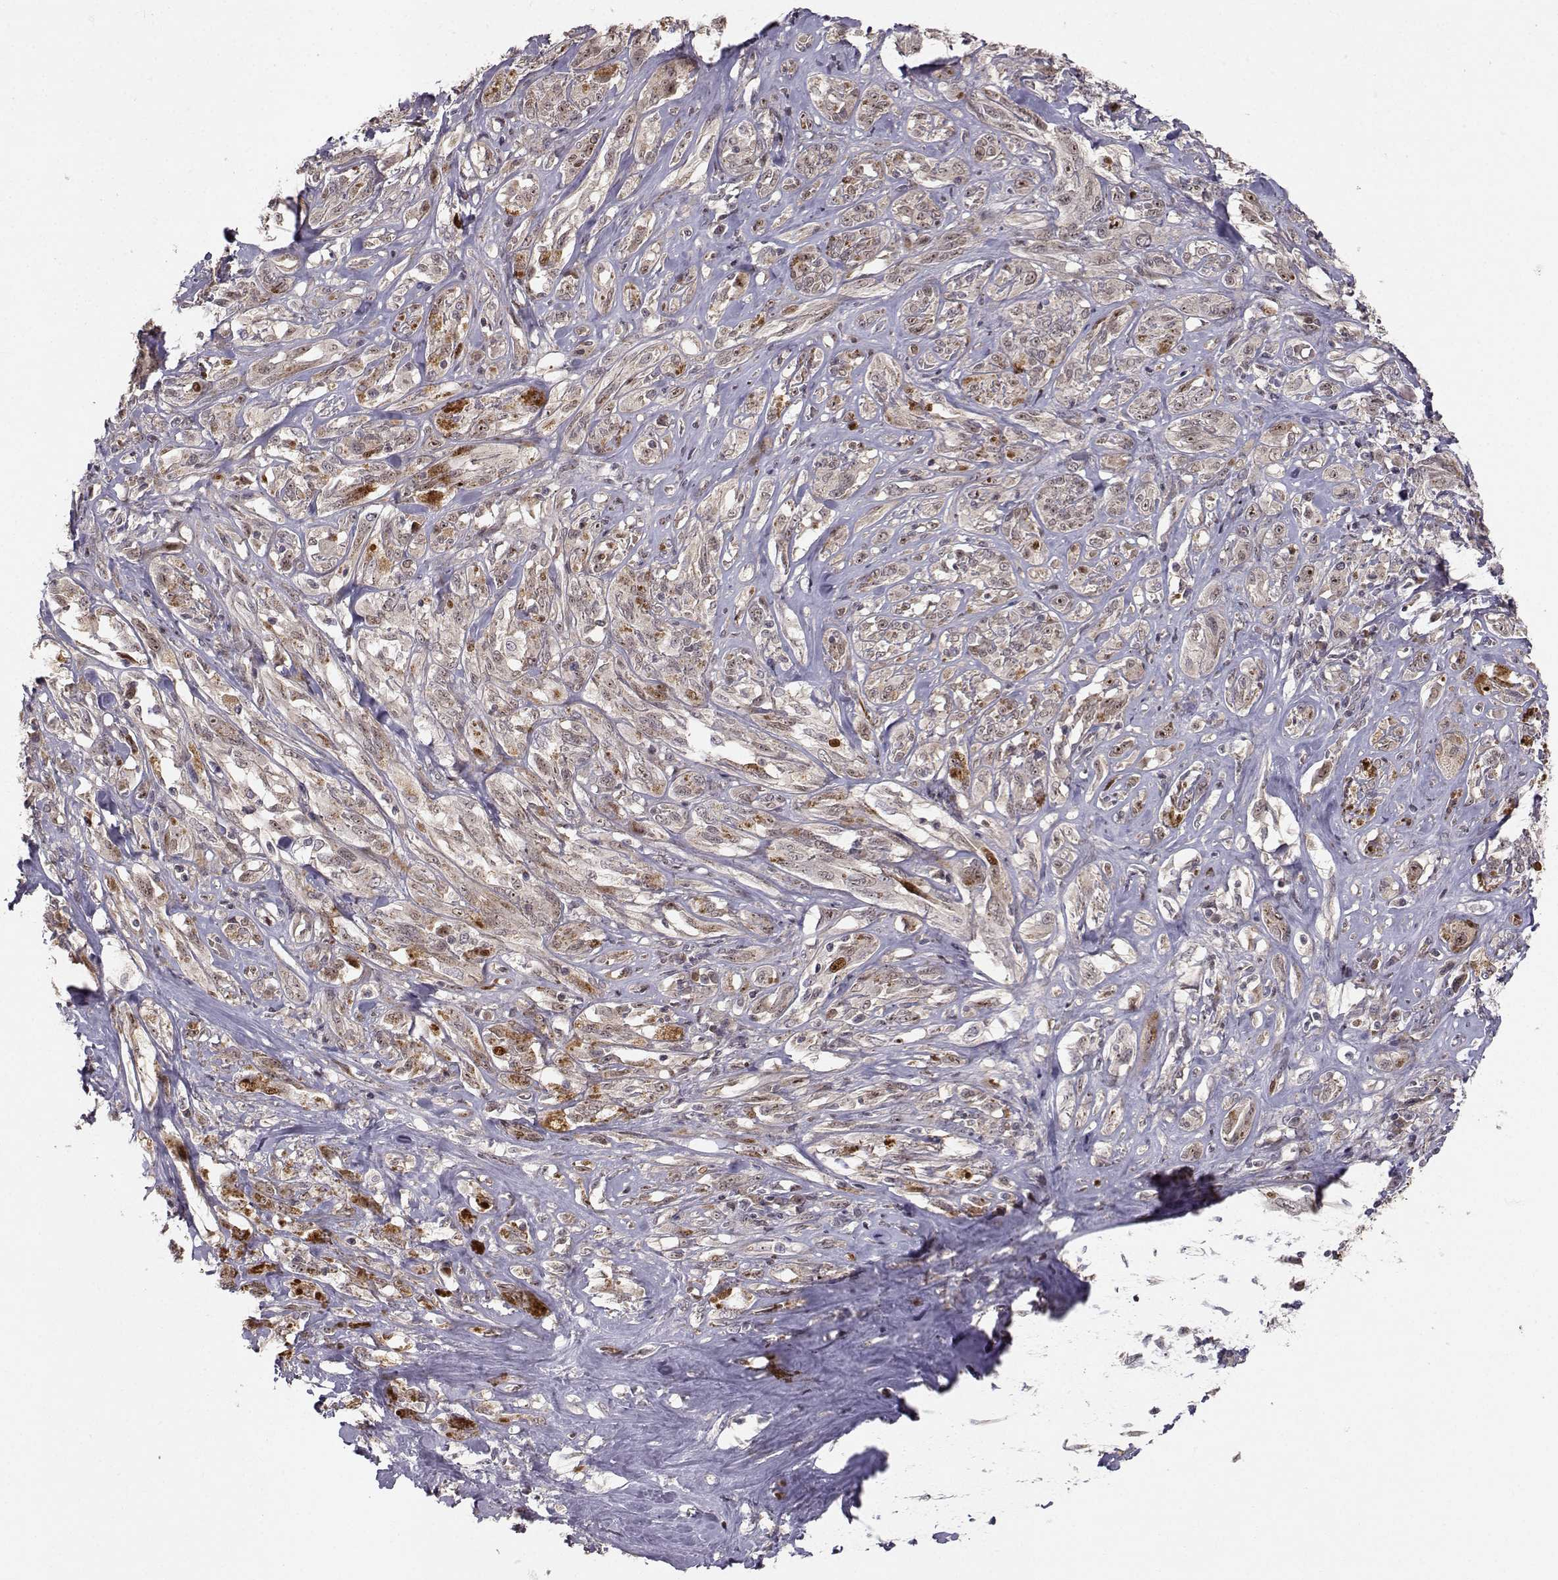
{"staining": {"intensity": "negative", "quantity": "none", "location": "none"}, "tissue": "melanoma", "cell_type": "Tumor cells", "image_type": "cancer", "snomed": [{"axis": "morphology", "description": "Malignant melanoma, NOS"}, {"axis": "topography", "description": "Skin"}], "caption": "This image is of melanoma stained with immunohistochemistry (IHC) to label a protein in brown with the nuclei are counter-stained blue. There is no expression in tumor cells.", "gene": "APC", "patient": {"sex": "female", "age": 91}}